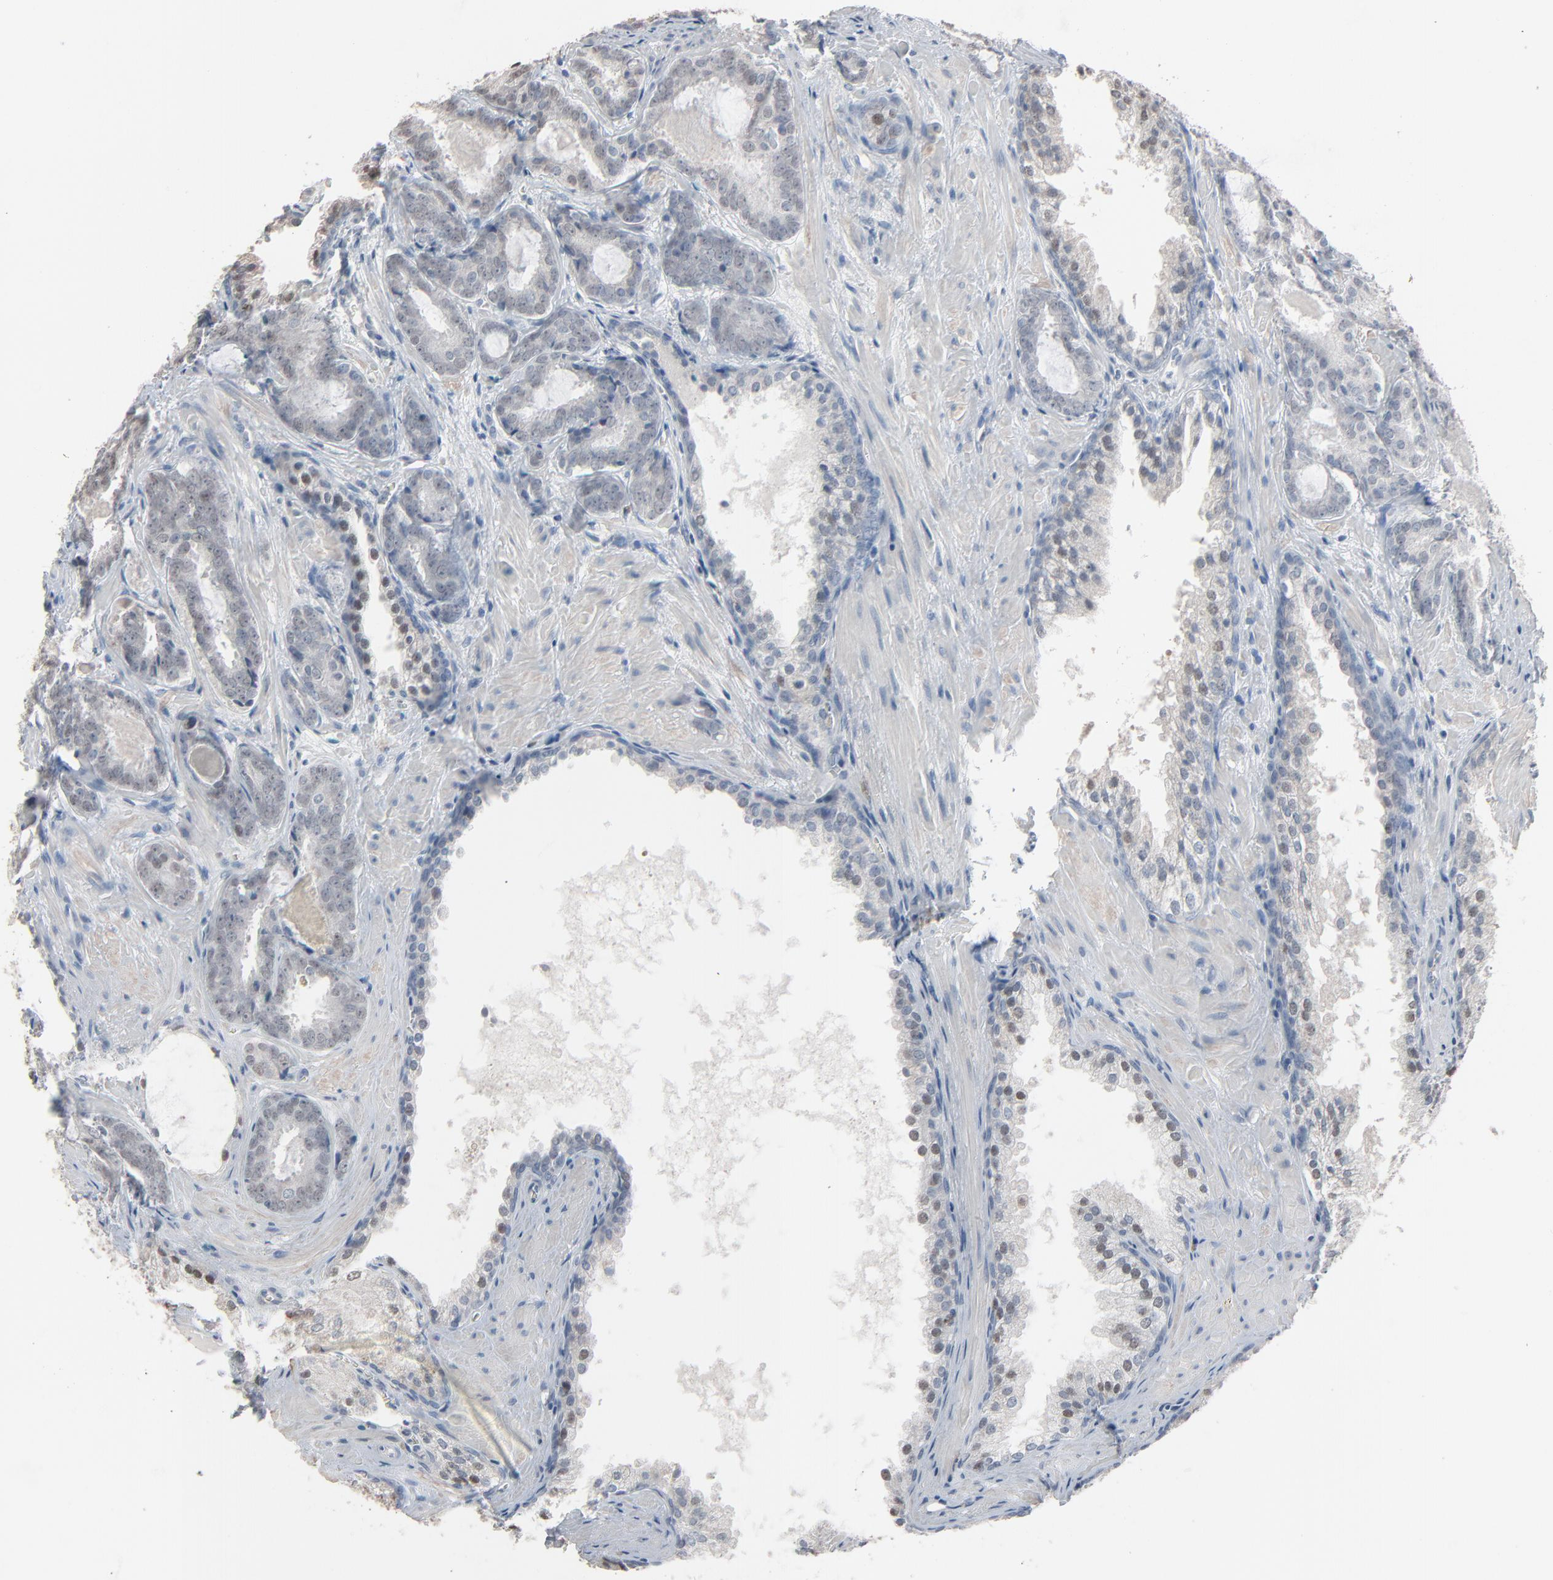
{"staining": {"intensity": "weak", "quantity": "25%-75%", "location": "nuclear"}, "tissue": "prostate cancer", "cell_type": "Tumor cells", "image_type": "cancer", "snomed": [{"axis": "morphology", "description": "Adenocarcinoma, Medium grade"}, {"axis": "topography", "description": "Prostate"}], "caption": "The image displays immunohistochemical staining of medium-grade adenocarcinoma (prostate). There is weak nuclear staining is appreciated in about 25%-75% of tumor cells.", "gene": "SAGE1", "patient": {"sex": "male", "age": 64}}